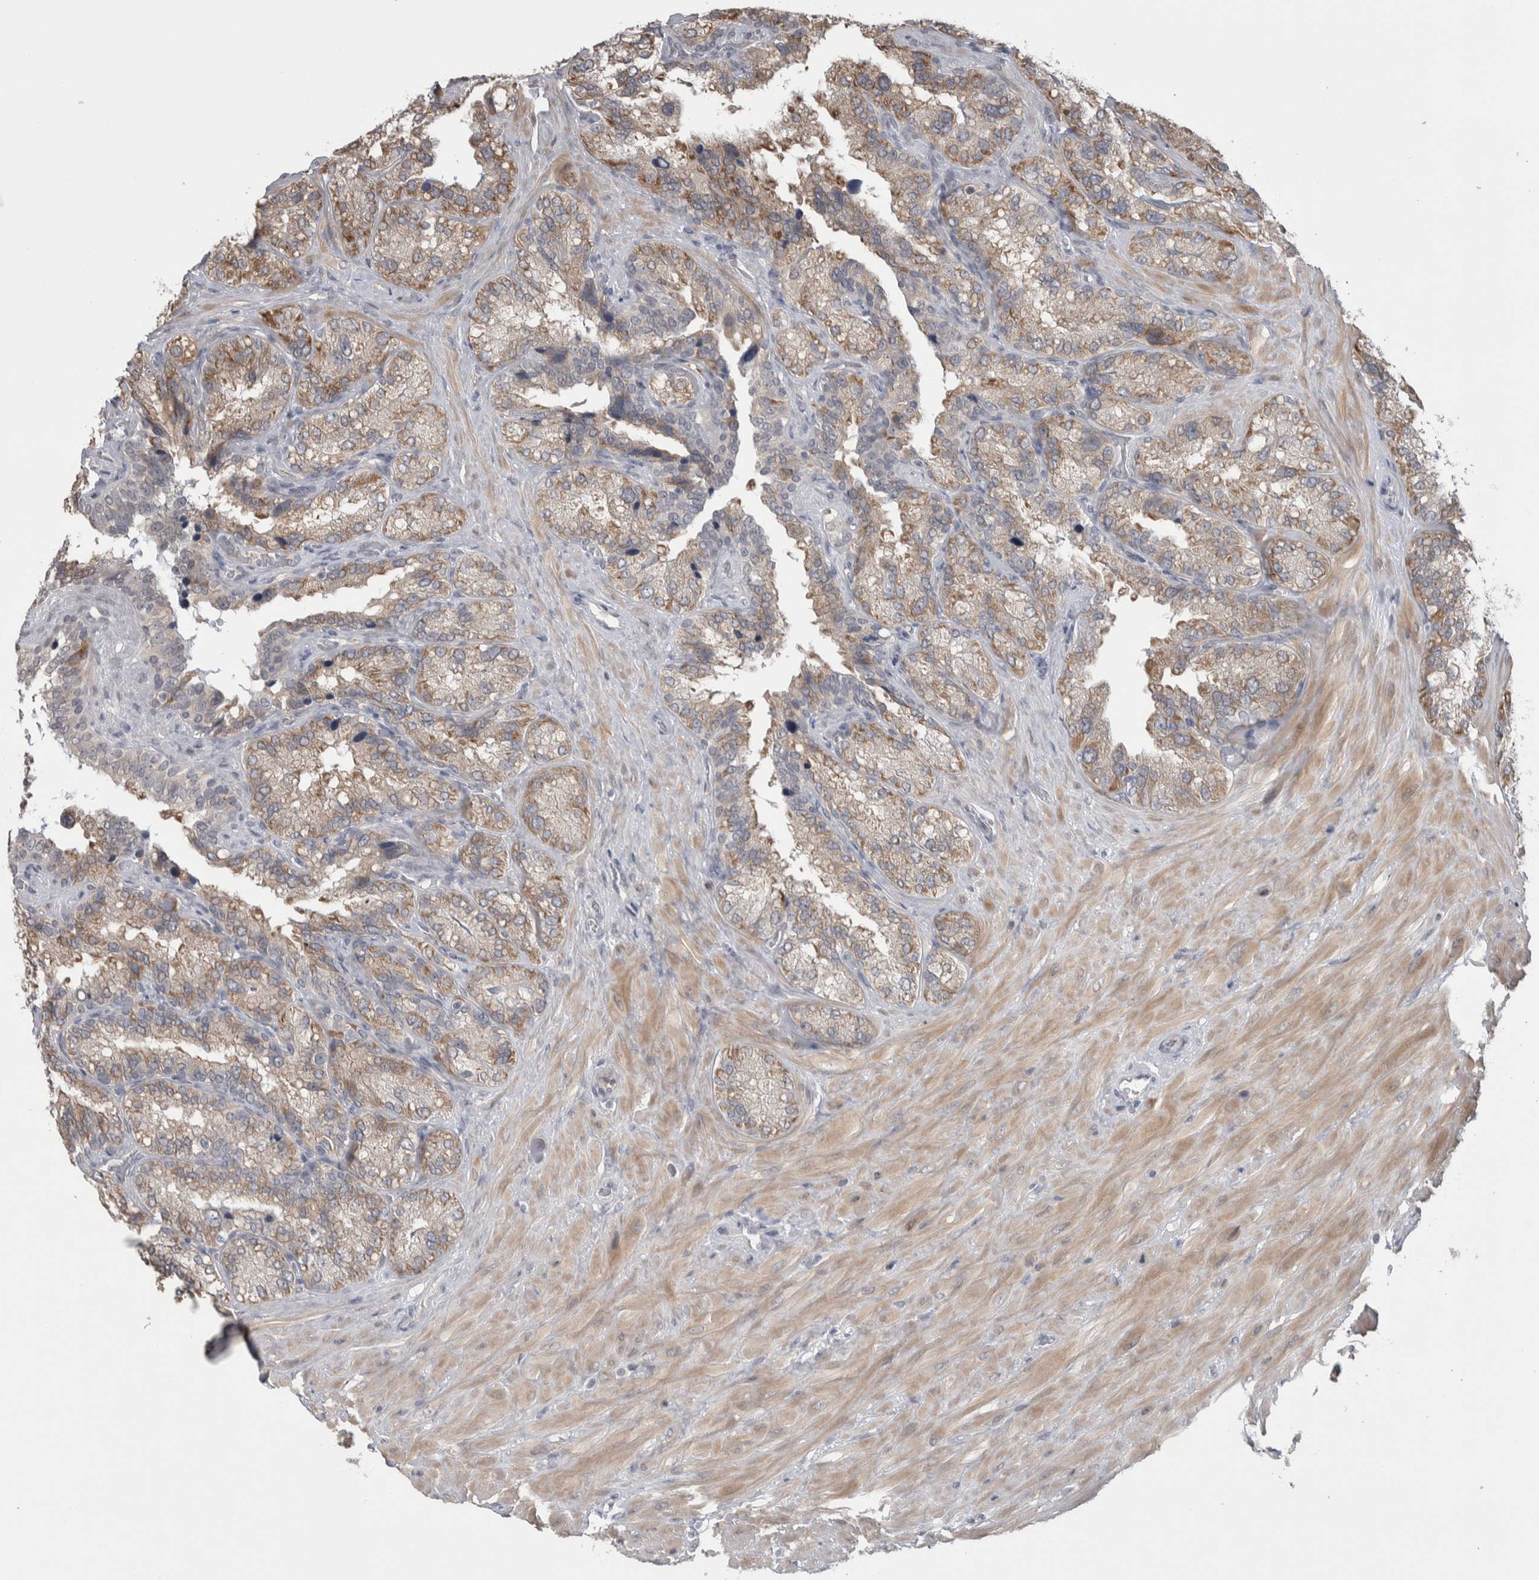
{"staining": {"intensity": "moderate", "quantity": ">75%", "location": "cytoplasmic/membranous"}, "tissue": "seminal vesicle", "cell_type": "Glandular cells", "image_type": "normal", "snomed": [{"axis": "morphology", "description": "Normal tissue, NOS"}, {"axis": "topography", "description": "Prostate"}, {"axis": "topography", "description": "Seminal veicle"}], "caption": "This is a histology image of IHC staining of benign seminal vesicle, which shows moderate staining in the cytoplasmic/membranous of glandular cells.", "gene": "CUL2", "patient": {"sex": "male", "age": 51}}